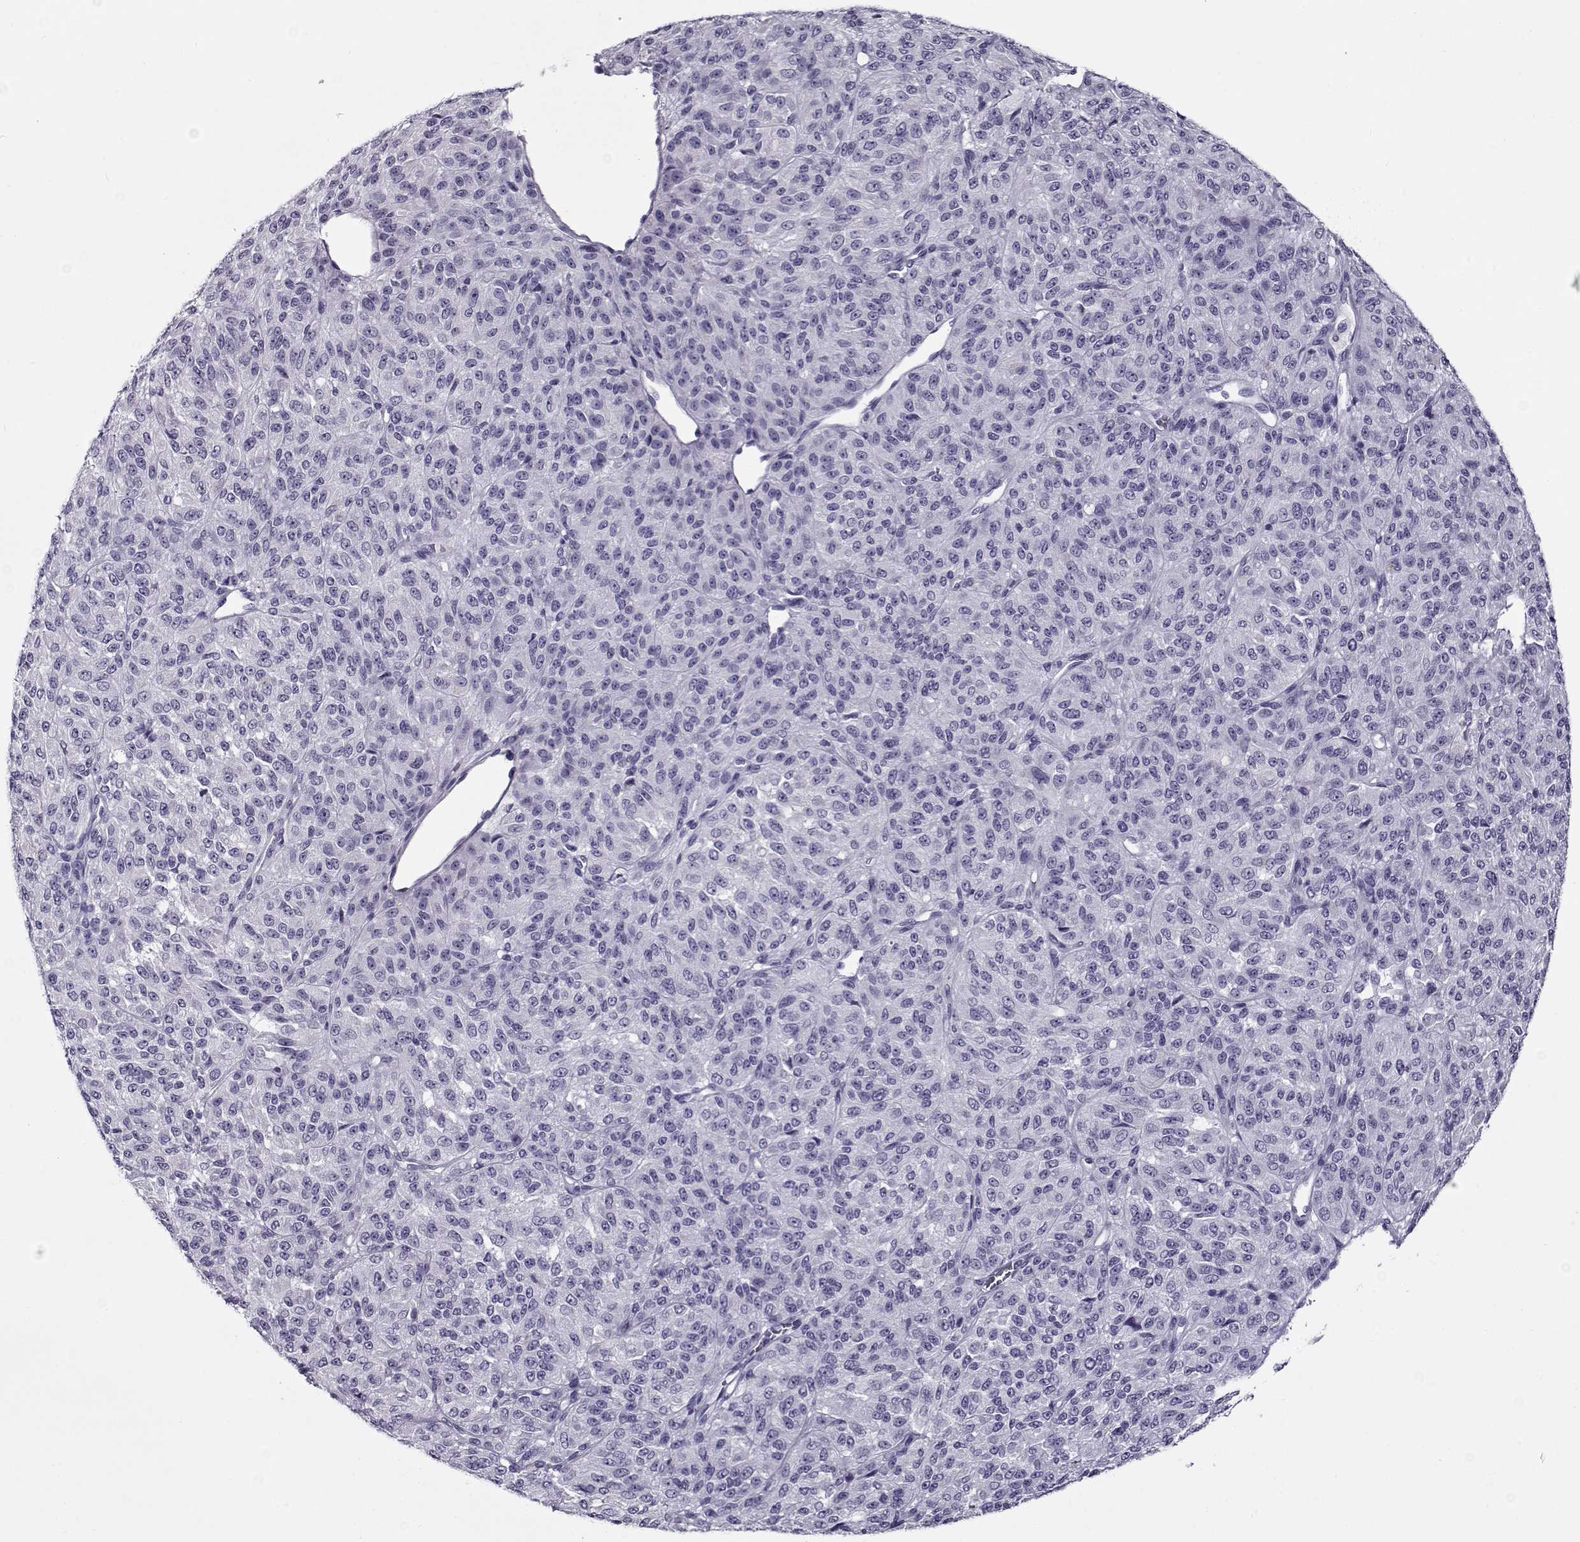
{"staining": {"intensity": "negative", "quantity": "none", "location": "none"}, "tissue": "melanoma", "cell_type": "Tumor cells", "image_type": "cancer", "snomed": [{"axis": "morphology", "description": "Malignant melanoma, Metastatic site"}, {"axis": "topography", "description": "Brain"}], "caption": "High power microscopy photomicrograph of an IHC histopathology image of melanoma, revealing no significant expression in tumor cells.", "gene": "GAGE2A", "patient": {"sex": "female", "age": 56}}